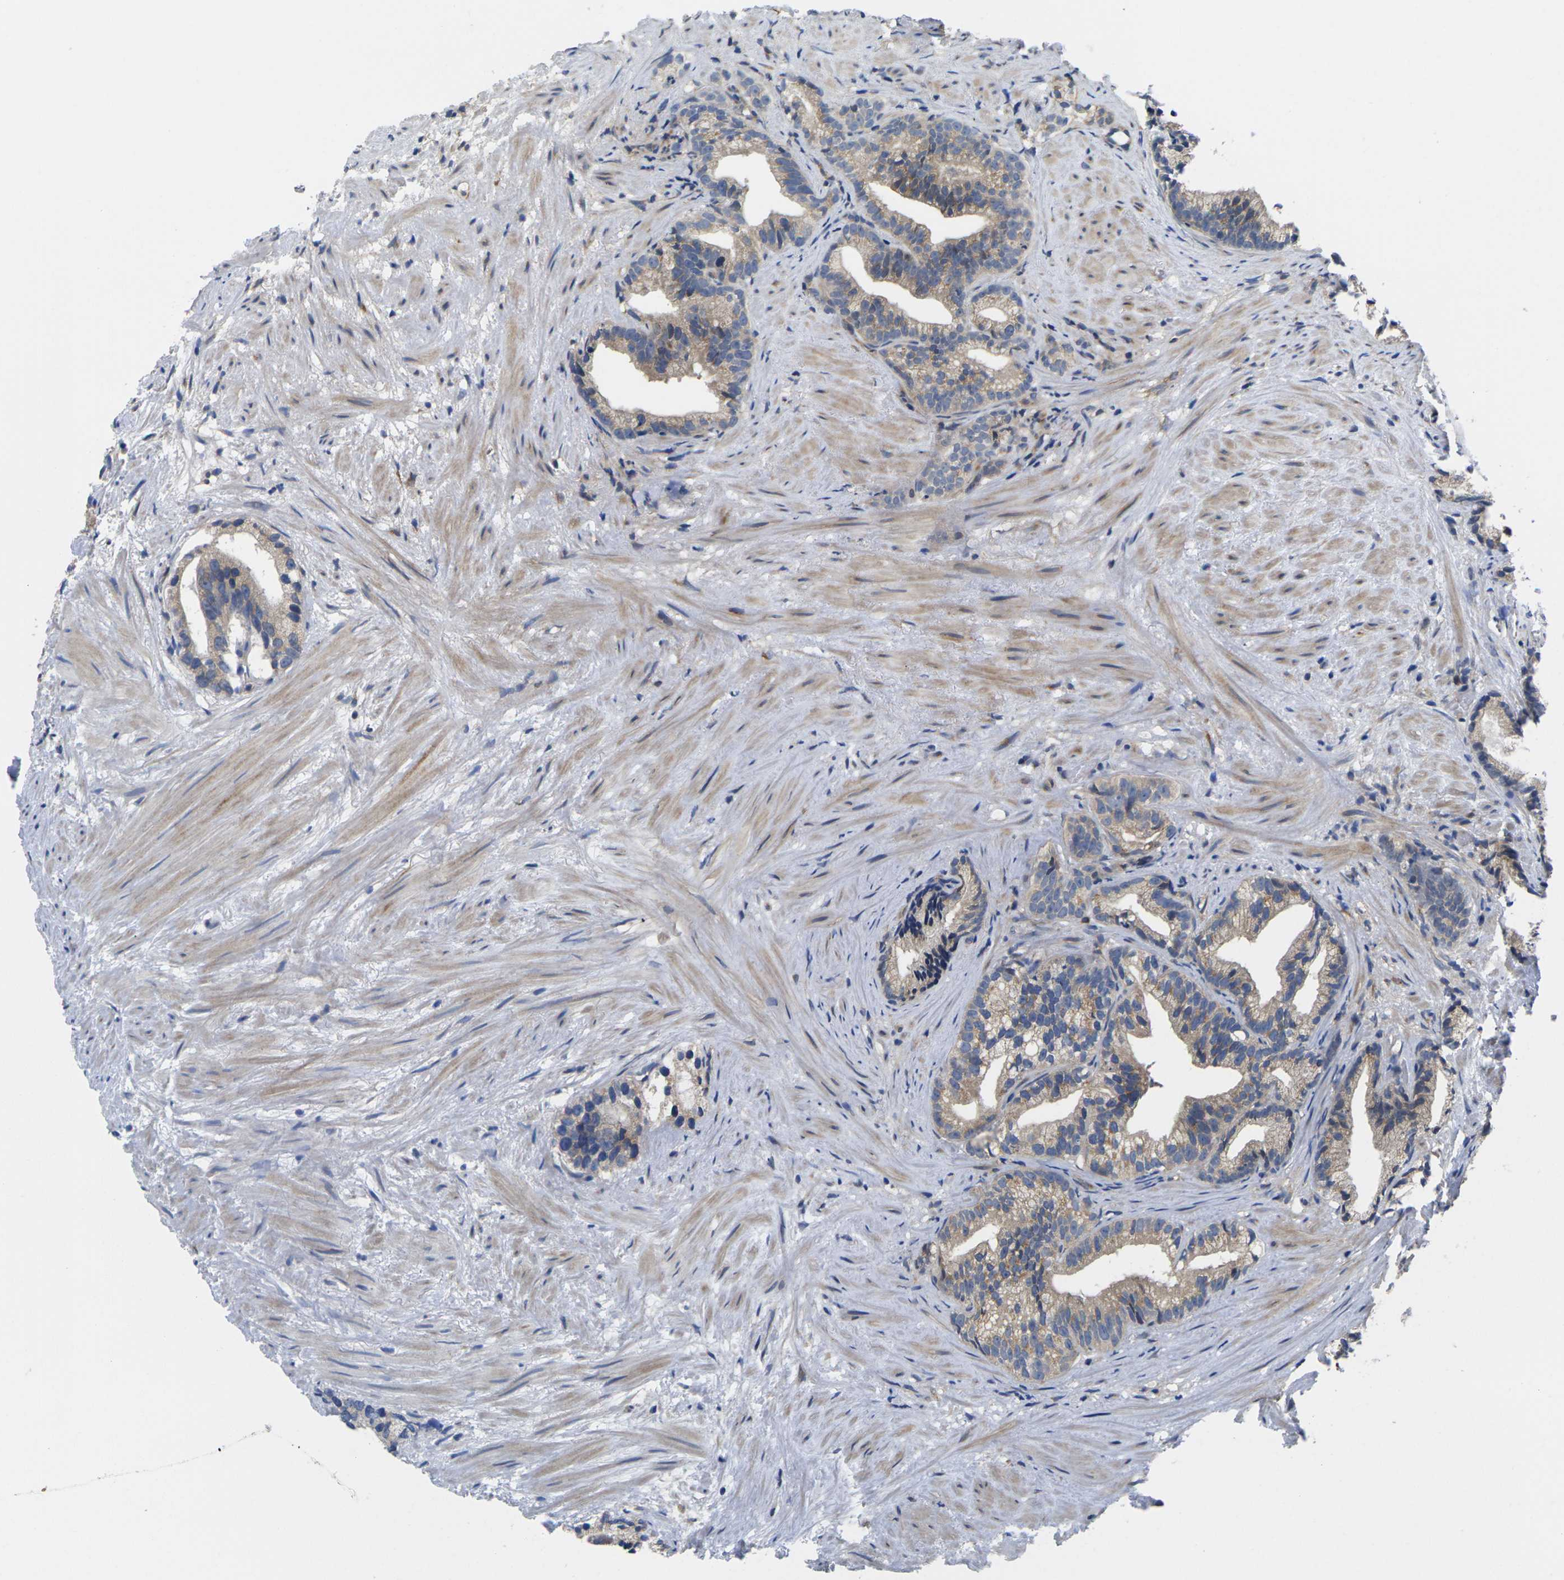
{"staining": {"intensity": "weak", "quantity": "25%-75%", "location": "cytoplasmic/membranous"}, "tissue": "prostate cancer", "cell_type": "Tumor cells", "image_type": "cancer", "snomed": [{"axis": "morphology", "description": "Adenocarcinoma, Low grade"}, {"axis": "topography", "description": "Prostate"}], "caption": "Weak cytoplasmic/membranous staining for a protein is present in approximately 25%-75% of tumor cells of prostate cancer using immunohistochemistry.", "gene": "TMCC2", "patient": {"sex": "male", "age": 89}}